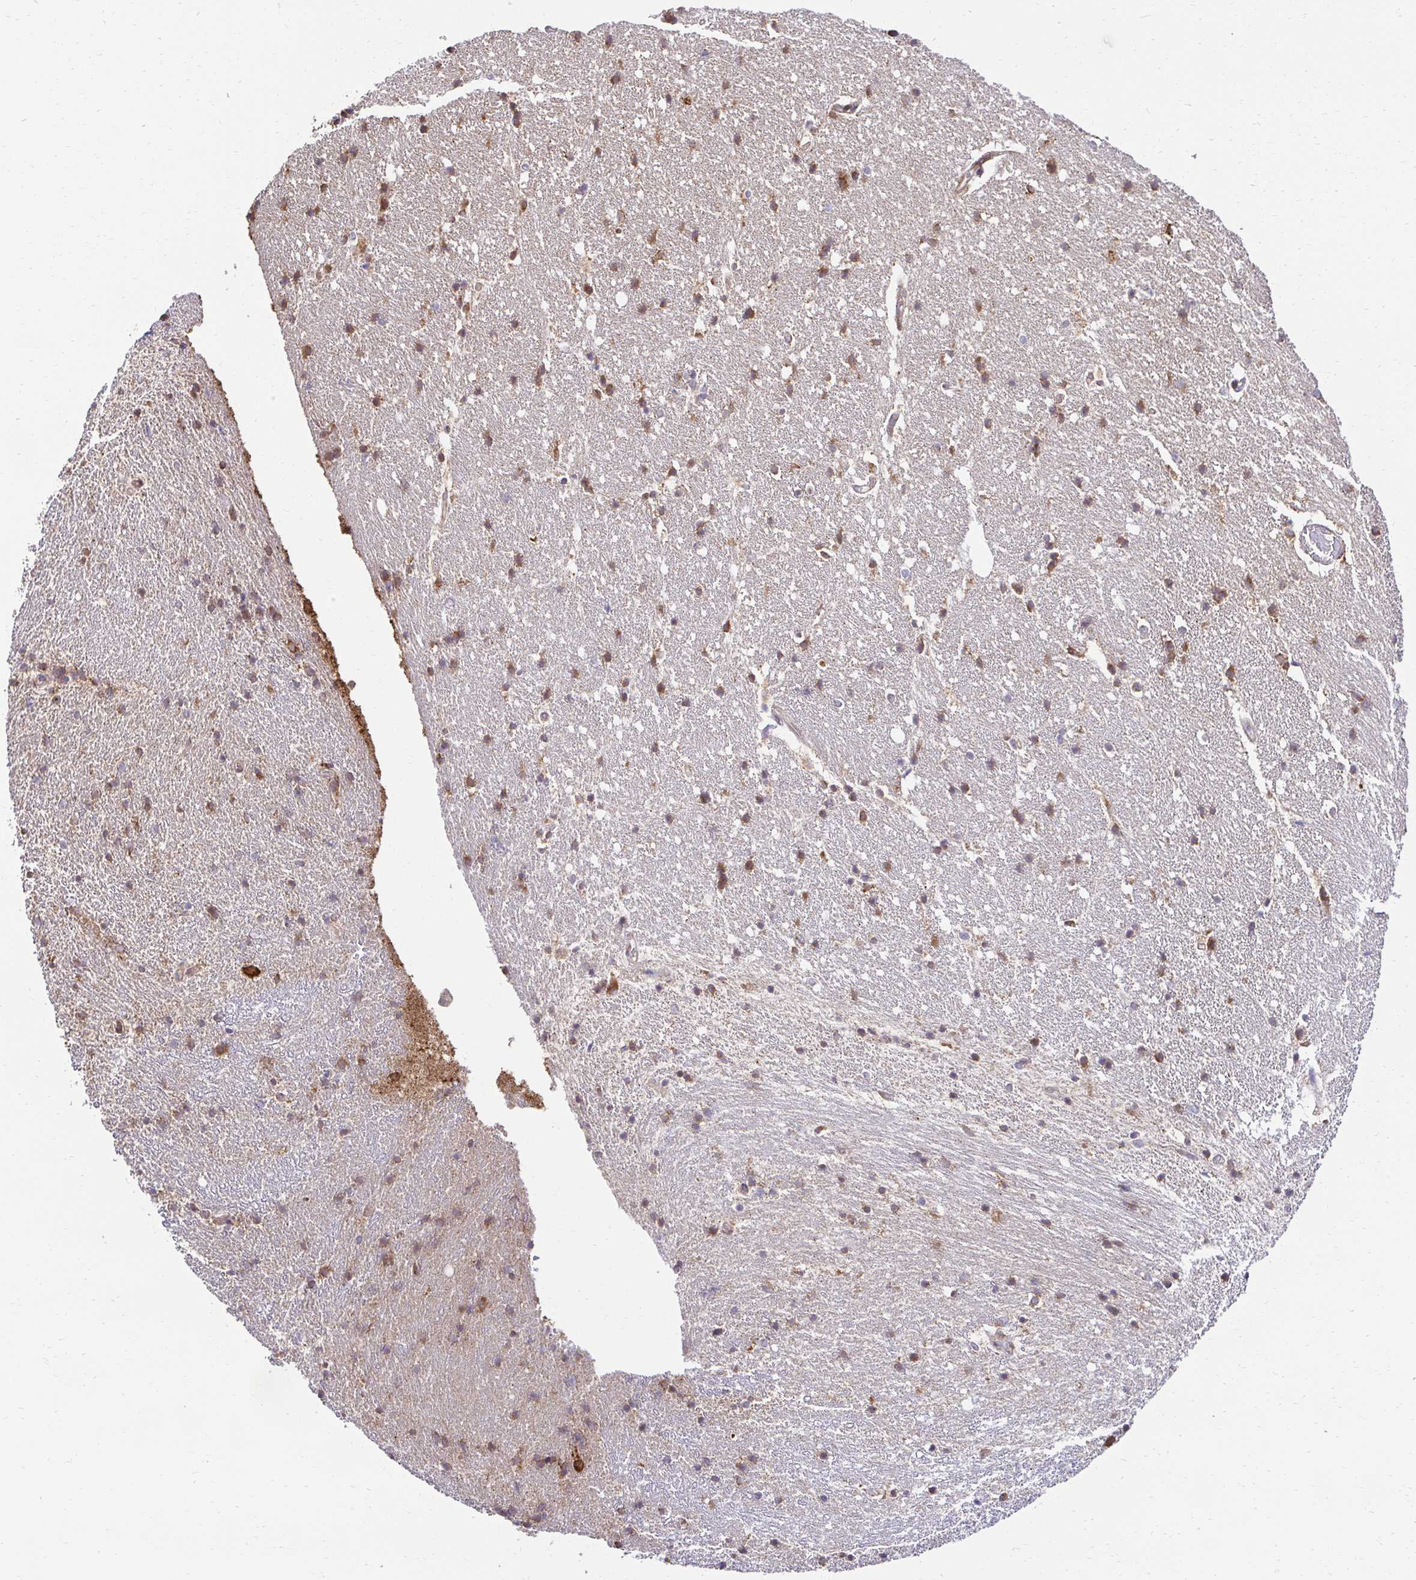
{"staining": {"intensity": "moderate", "quantity": ">75%", "location": "cytoplasmic/membranous"}, "tissue": "hippocampus", "cell_type": "Glial cells", "image_type": "normal", "snomed": [{"axis": "morphology", "description": "Normal tissue, NOS"}, {"axis": "topography", "description": "Hippocampus"}], "caption": "IHC image of unremarkable hippocampus: hippocampus stained using IHC reveals medium levels of moderate protein expression localized specifically in the cytoplasmic/membranous of glial cells, appearing as a cytoplasmic/membranous brown color.", "gene": "HPS1", "patient": {"sex": "male", "age": 63}}